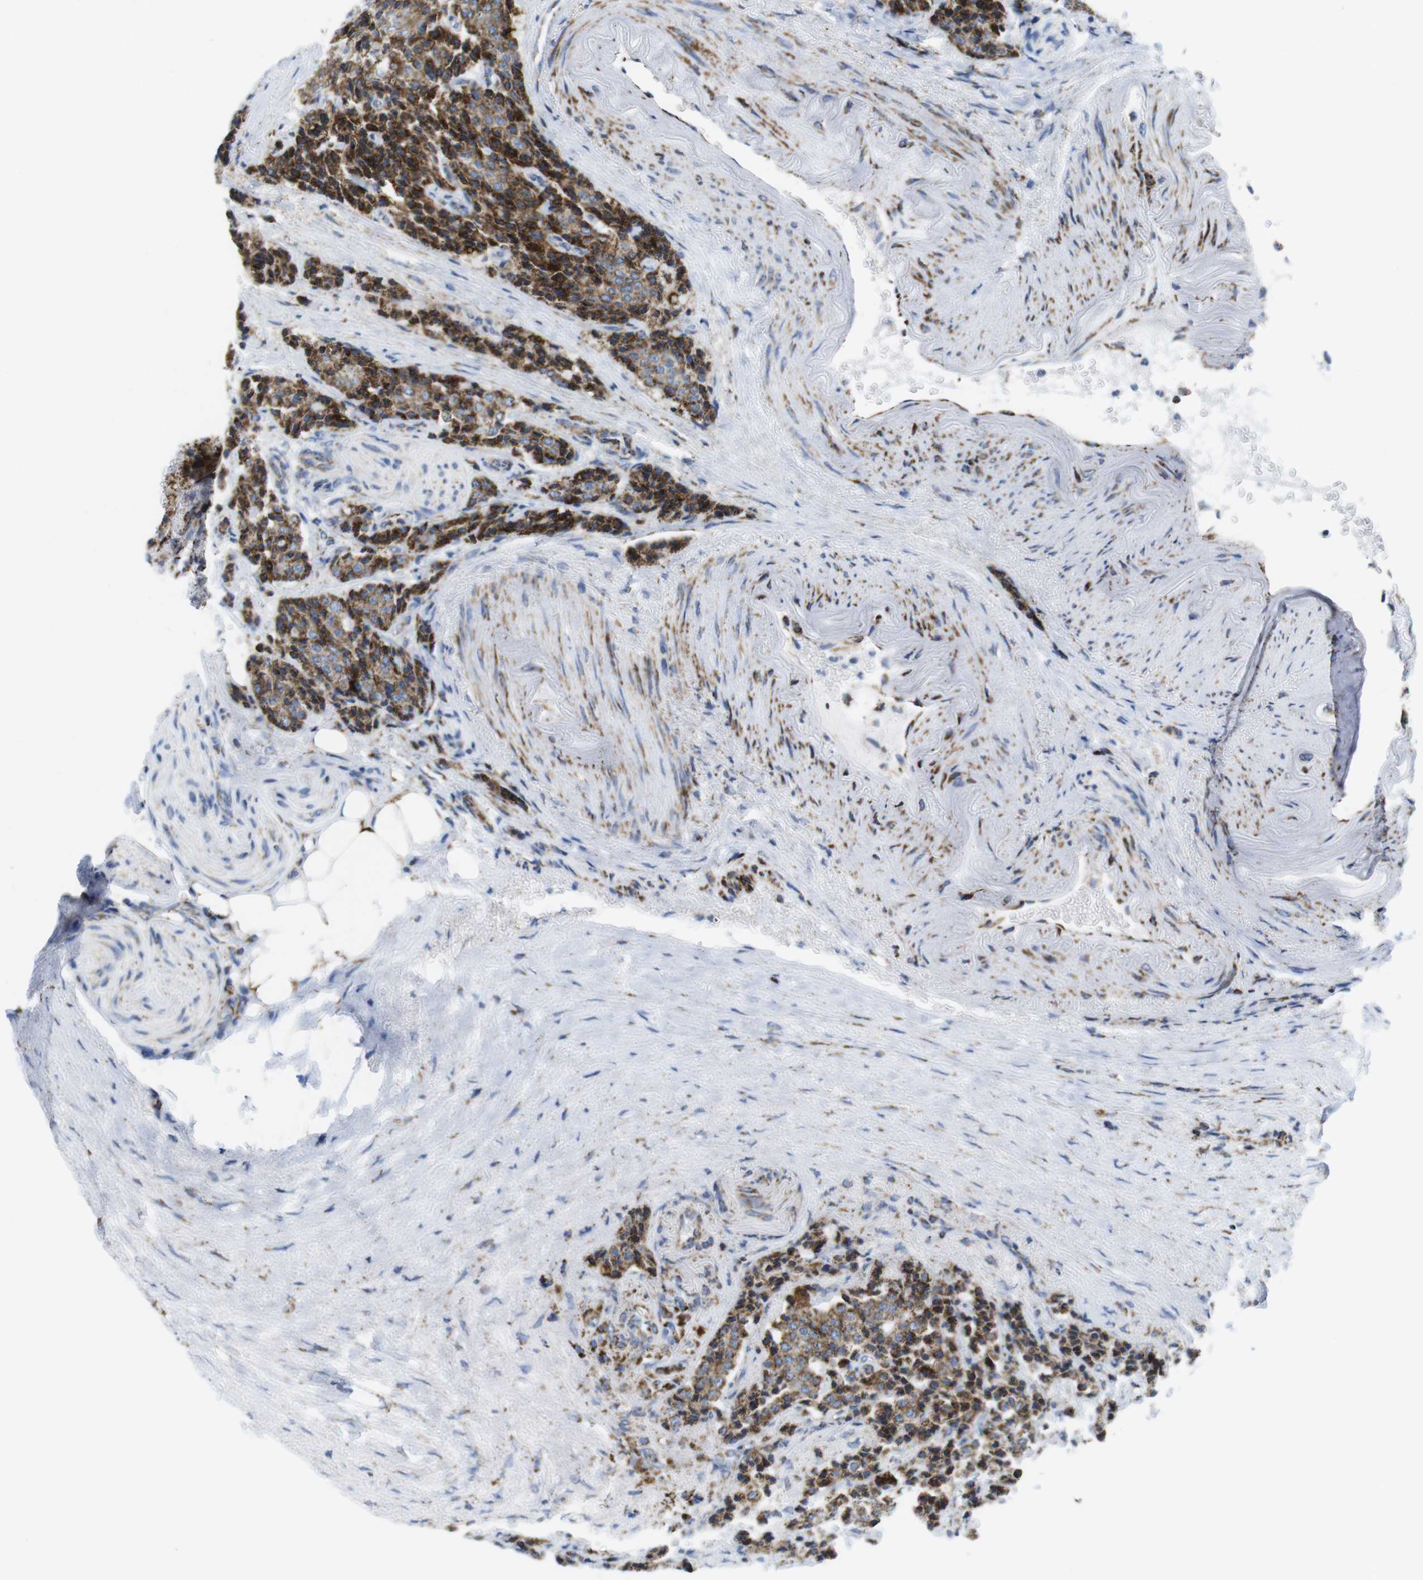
{"staining": {"intensity": "strong", "quantity": ">75%", "location": "cytoplasmic/membranous"}, "tissue": "carcinoid", "cell_type": "Tumor cells", "image_type": "cancer", "snomed": [{"axis": "morphology", "description": "Carcinoid, malignant, NOS"}, {"axis": "topography", "description": "Colon"}], "caption": "Immunohistochemistry (IHC) of malignant carcinoid reveals high levels of strong cytoplasmic/membranous staining in approximately >75% of tumor cells.", "gene": "ATP5PO", "patient": {"sex": "female", "age": 61}}